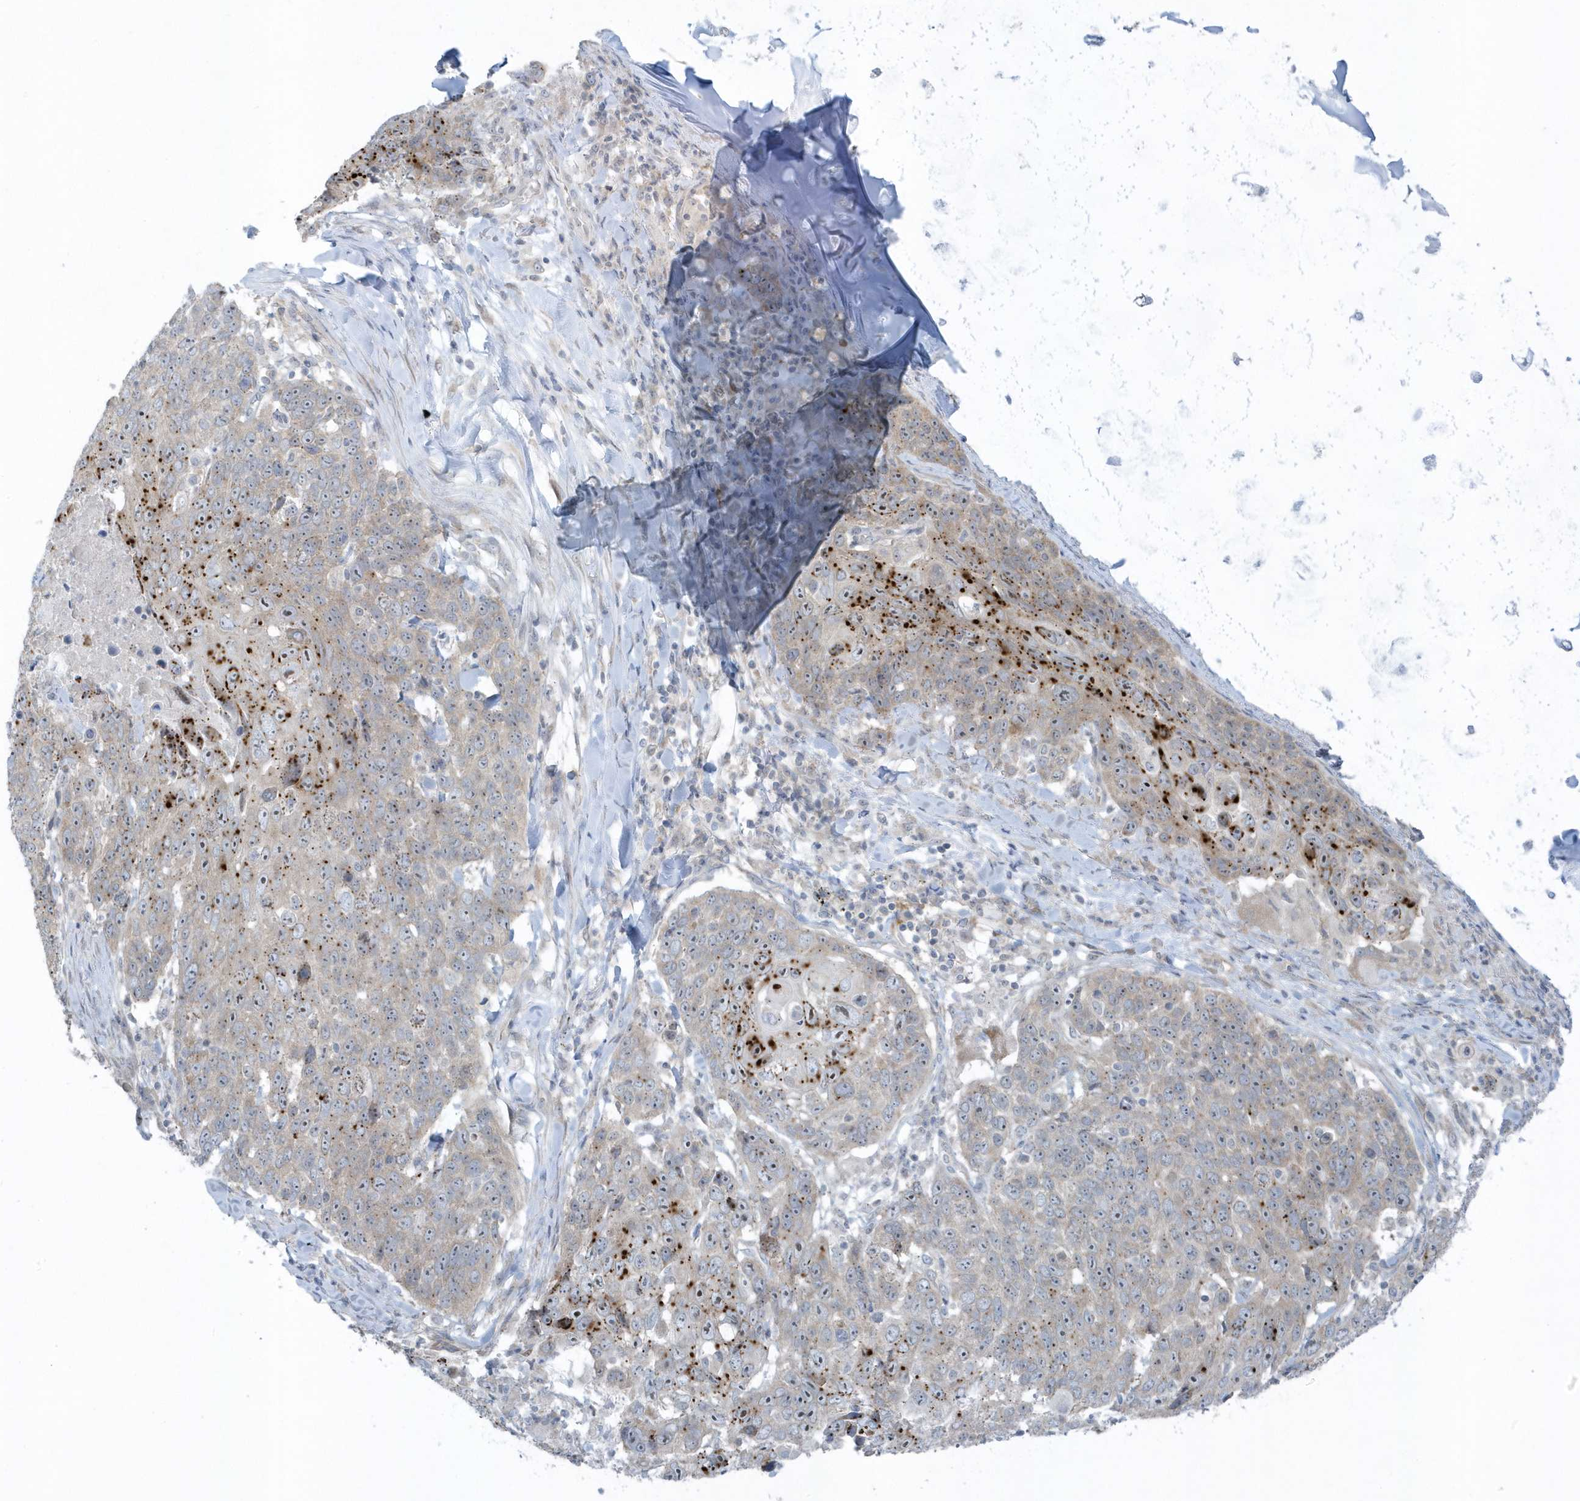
{"staining": {"intensity": "negative", "quantity": "none", "location": "none"}, "tissue": "lung cancer", "cell_type": "Tumor cells", "image_type": "cancer", "snomed": [{"axis": "morphology", "description": "Squamous cell carcinoma, NOS"}, {"axis": "topography", "description": "Lung"}], "caption": "Immunohistochemical staining of lung cancer displays no significant staining in tumor cells. (IHC, brightfield microscopy, high magnification).", "gene": "SCN3A", "patient": {"sex": "male", "age": 66}}